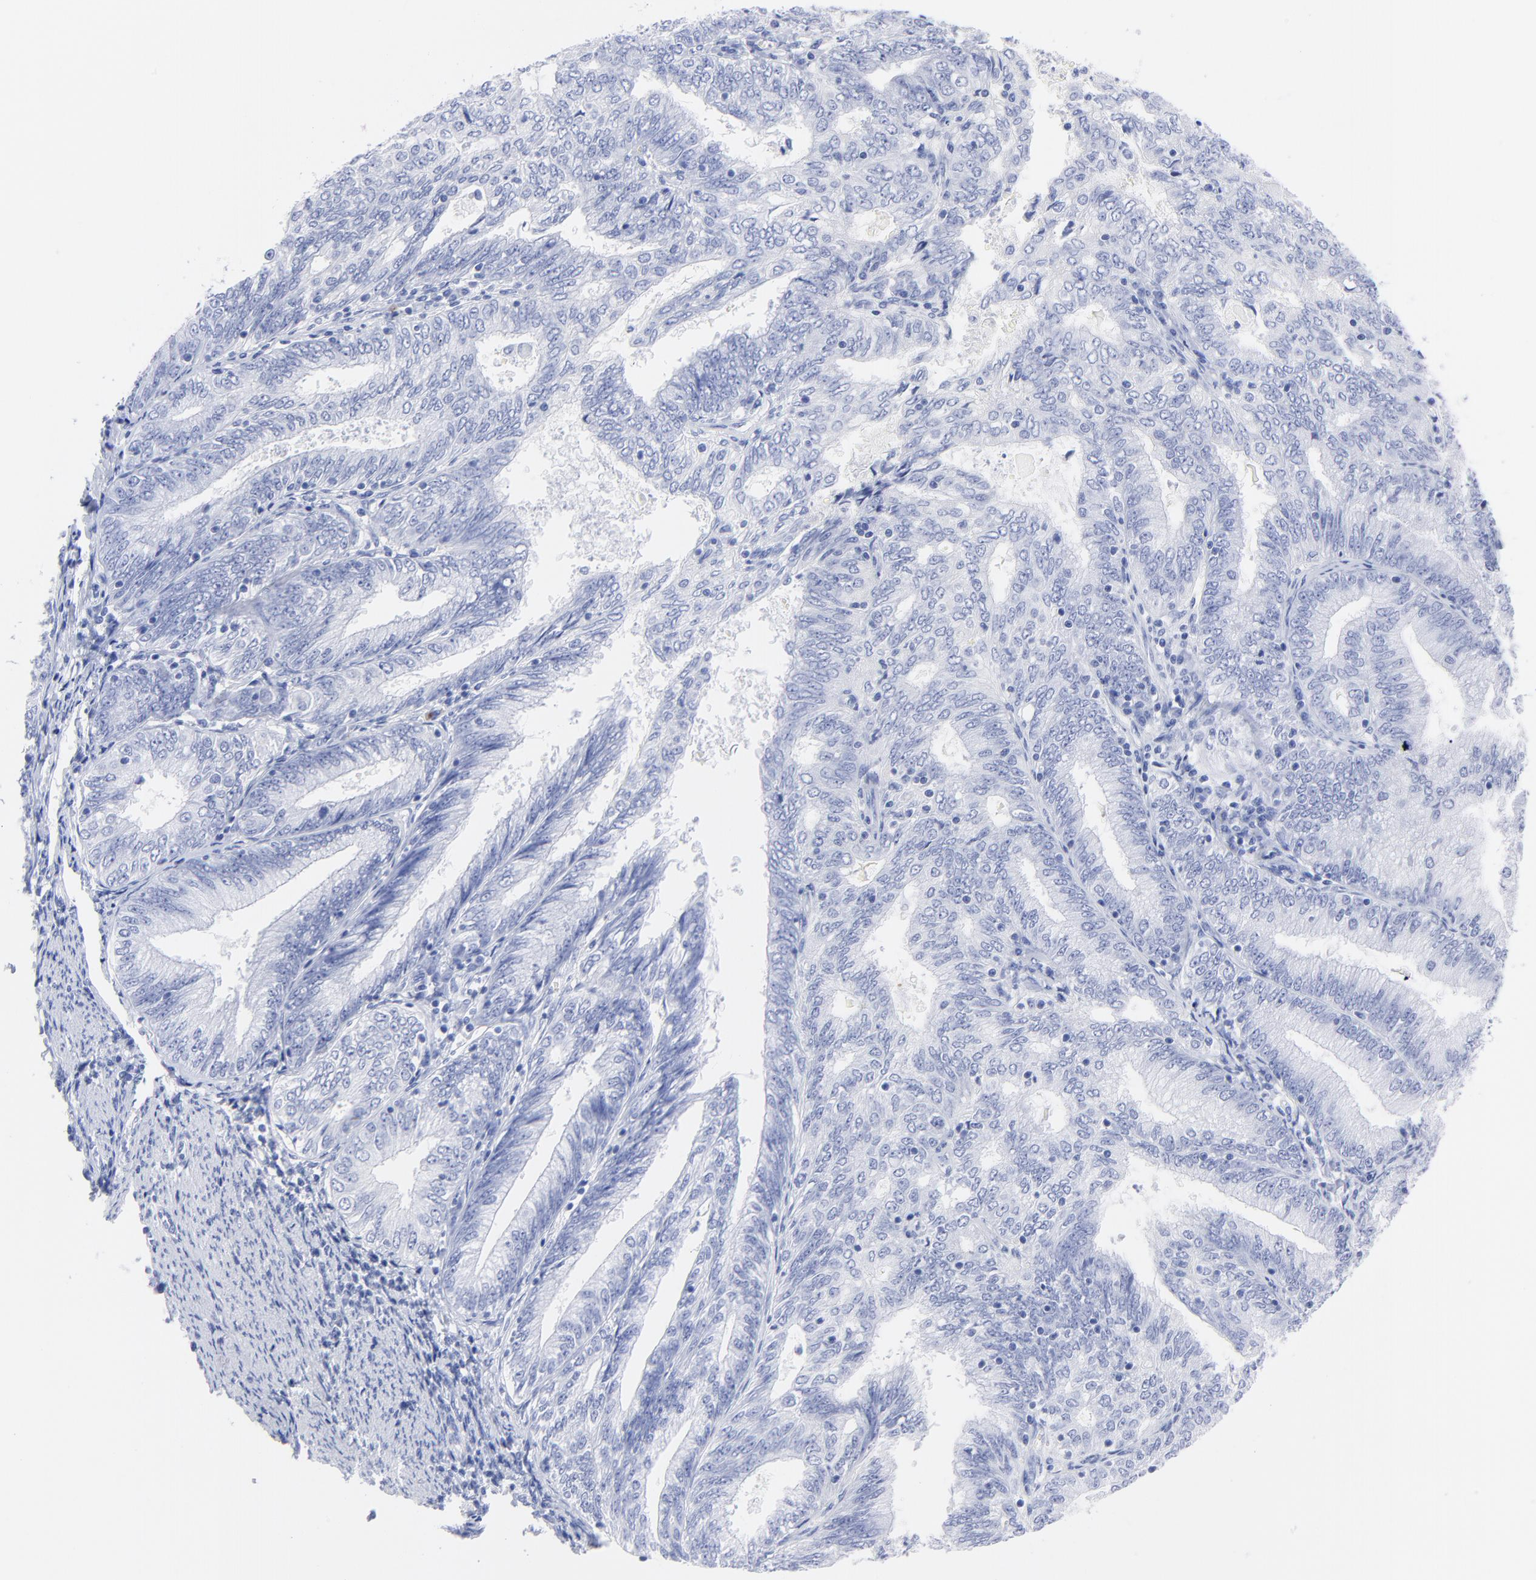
{"staining": {"intensity": "negative", "quantity": "none", "location": "none"}, "tissue": "endometrial cancer", "cell_type": "Tumor cells", "image_type": "cancer", "snomed": [{"axis": "morphology", "description": "Adenocarcinoma, NOS"}, {"axis": "topography", "description": "Endometrium"}], "caption": "This is an IHC micrograph of endometrial adenocarcinoma. There is no expression in tumor cells.", "gene": "ACY1", "patient": {"sex": "female", "age": 69}}